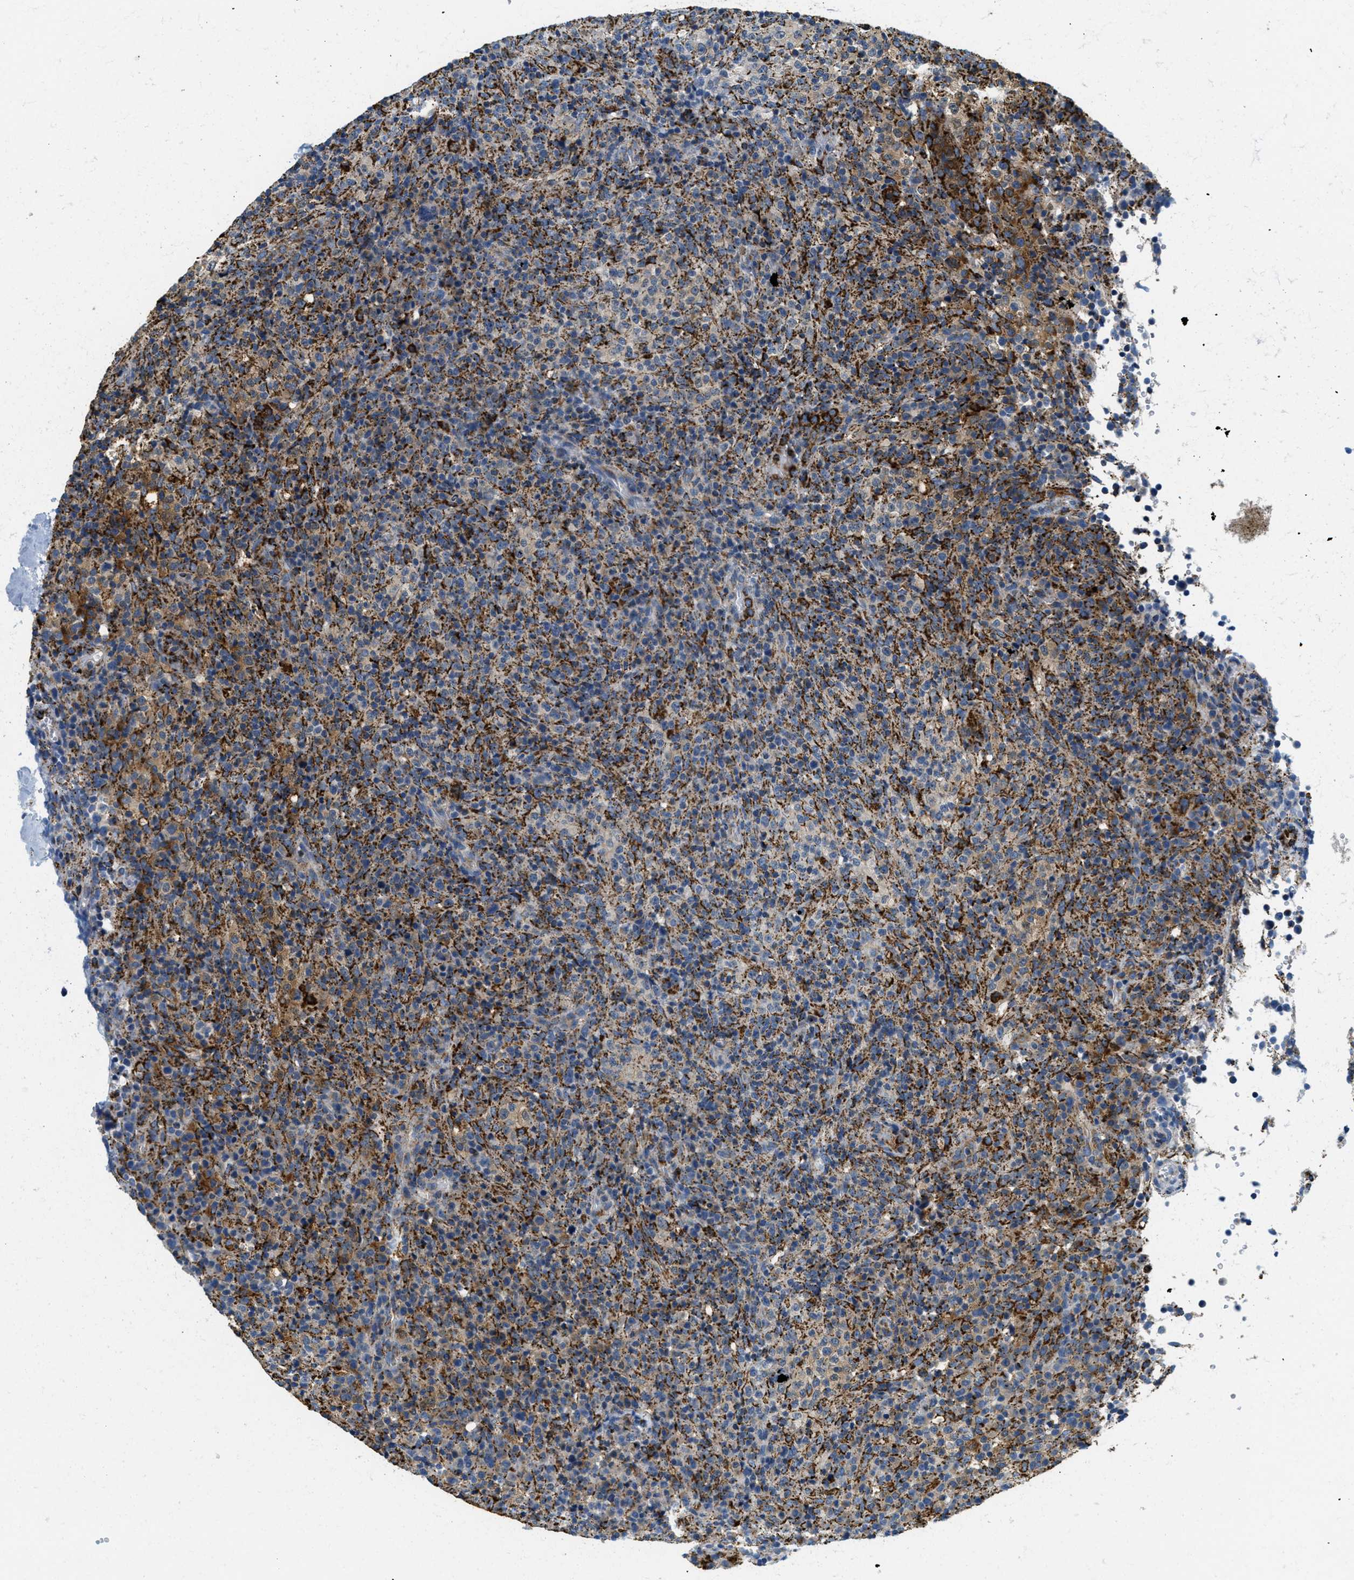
{"staining": {"intensity": "strong", "quantity": "25%-75%", "location": "cytoplasmic/membranous"}, "tissue": "lymphoma", "cell_type": "Tumor cells", "image_type": "cancer", "snomed": [{"axis": "morphology", "description": "Malignant lymphoma, non-Hodgkin's type, High grade"}, {"axis": "topography", "description": "Lymph node"}], "caption": "Human lymphoma stained with a brown dye demonstrates strong cytoplasmic/membranous positive positivity in about 25%-75% of tumor cells.", "gene": "HLCS", "patient": {"sex": "female", "age": 76}}